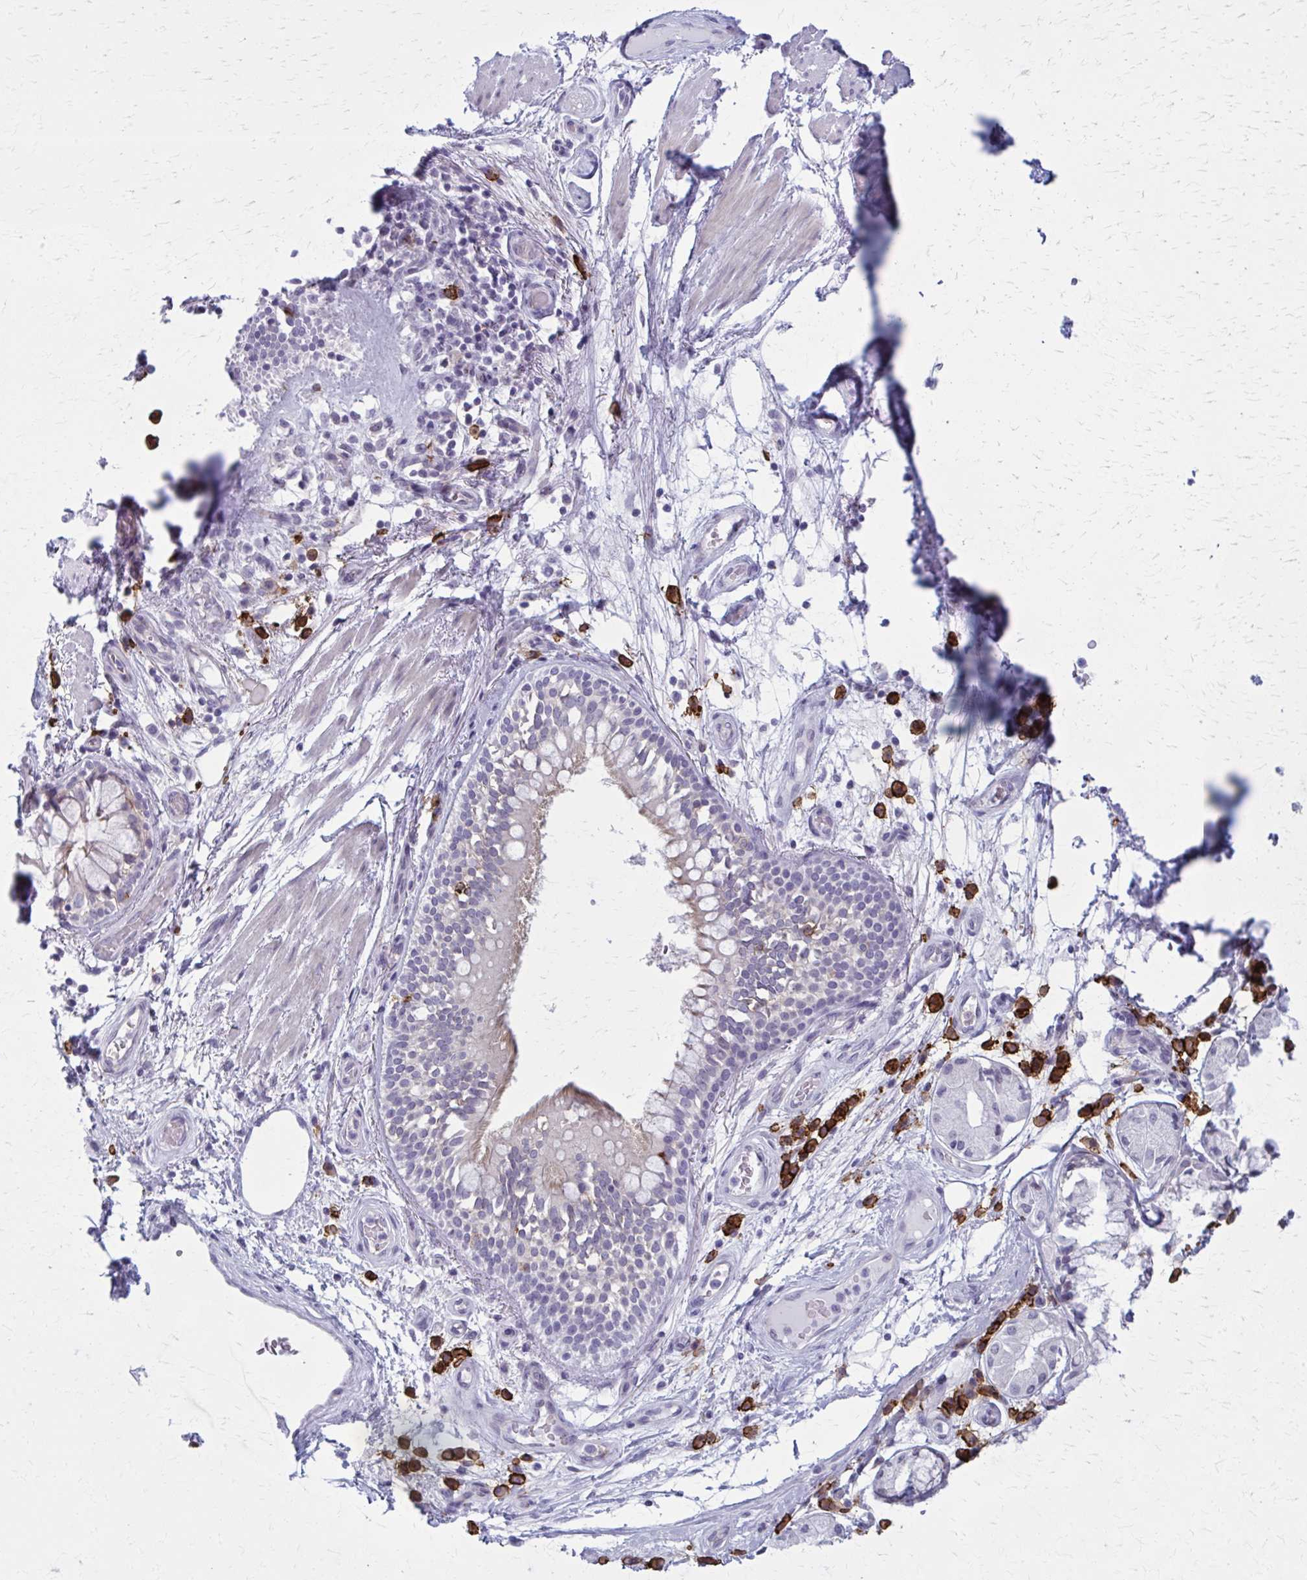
{"staining": {"intensity": "negative", "quantity": "none", "location": "none"}, "tissue": "soft tissue", "cell_type": "Chondrocytes", "image_type": "normal", "snomed": [{"axis": "morphology", "description": "Normal tissue, NOS"}, {"axis": "topography", "description": "Cartilage tissue"}, {"axis": "topography", "description": "Bronchus"}], "caption": "This is an immunohistochemistry image of normal soft tissue. There is no positivity in chondrocytes.", "gene": "CD38", "patient": {"sex": "male", "age": 64}}